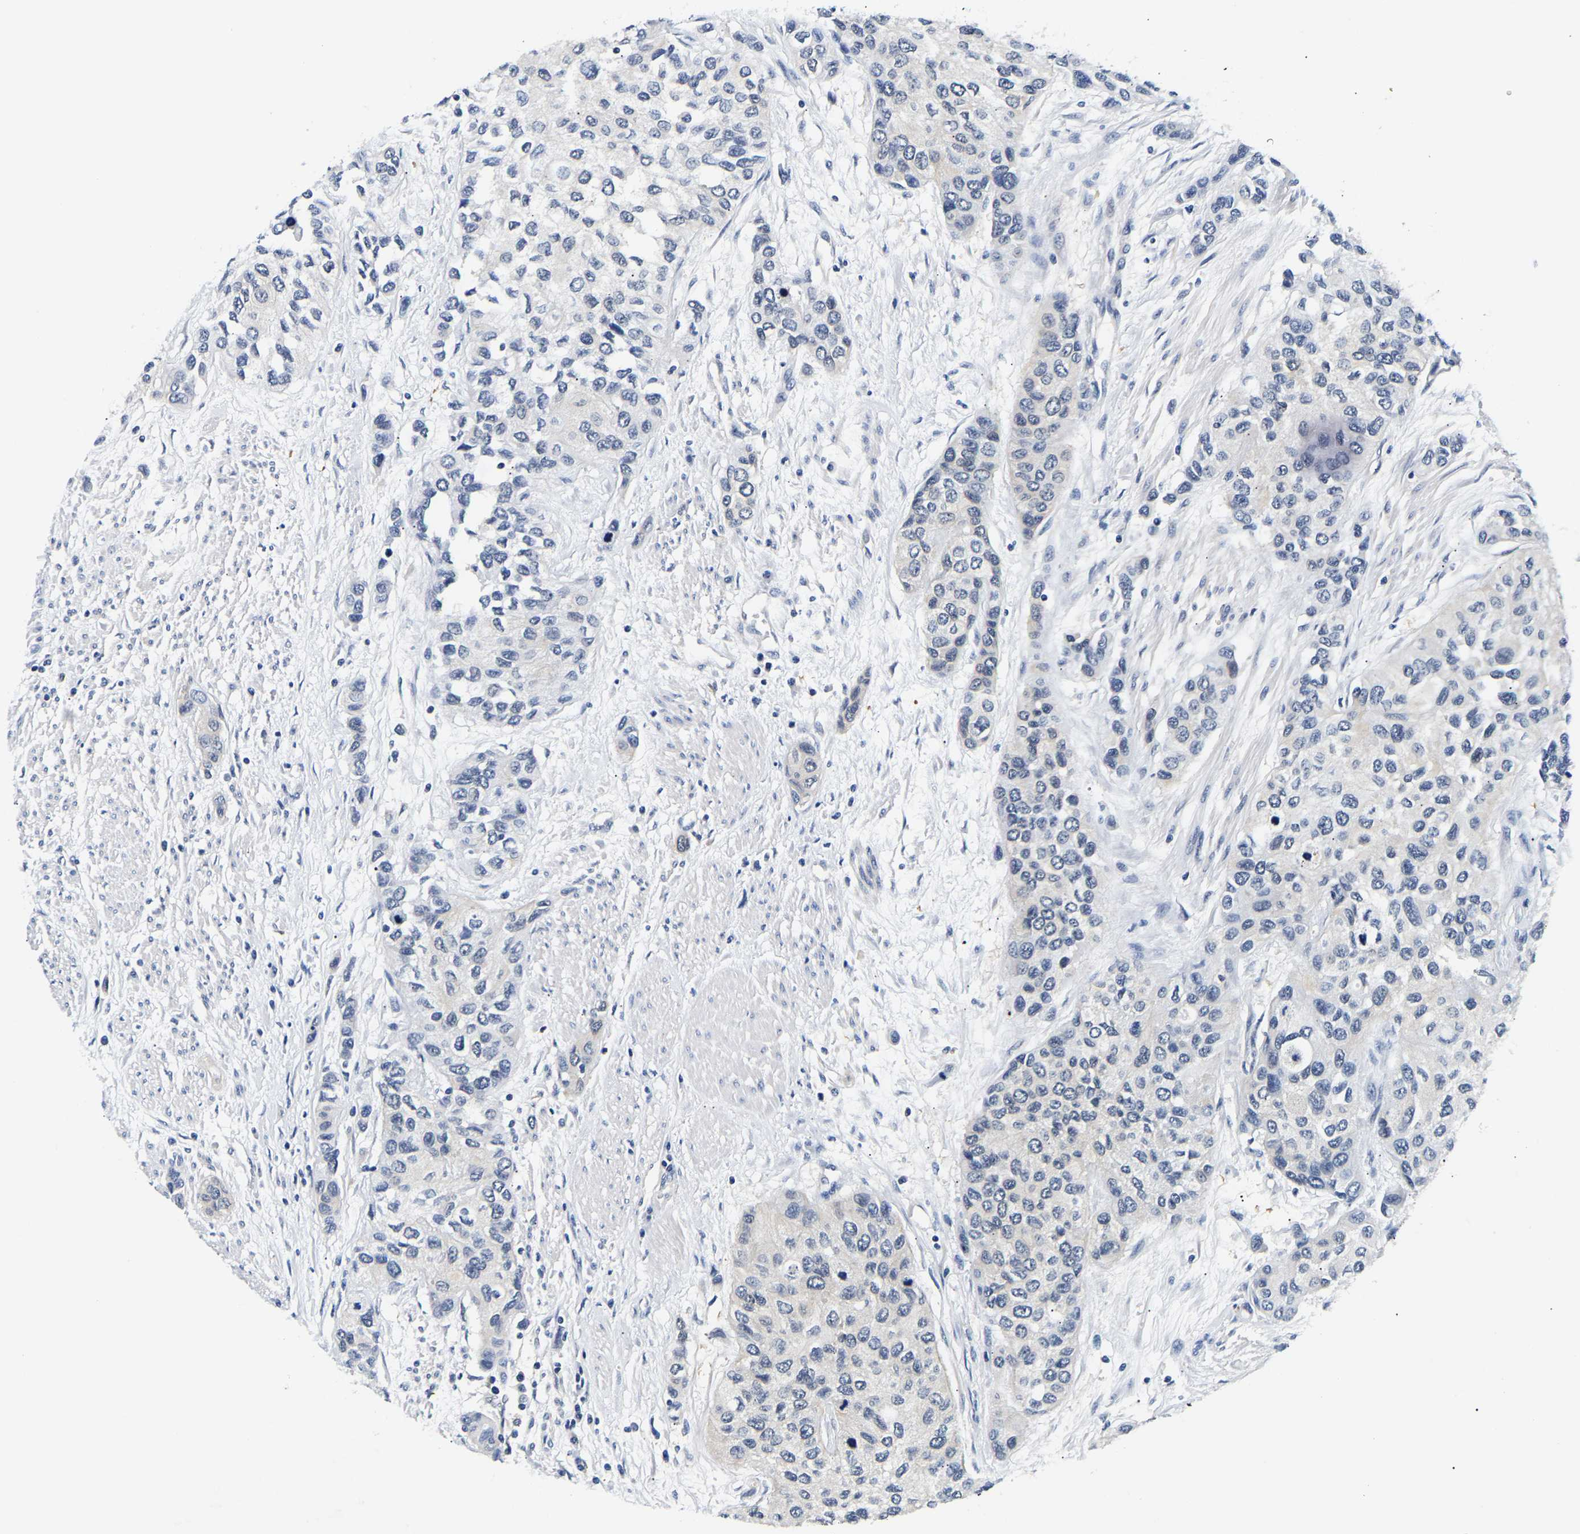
{"staining": {"intensity": "negative", "quantity": "none", "location": "none"}, "tissue": "urothelial cancer", "cell_type": "Tumor cells", "image_type": "cancer", "snomed": [{"axis": "morphology", "description": "Urothelial carcinoma, High grade"}, {"axis": "topography", "description": "Urinary bladder"}], "caption": "An image of human urothelial carcinoma (high-grade) is negative for staining in tumor cells. (Stains: DAB immunohistochemistry with hematoxylin counter stain, Microscopy: brightfield microscopy at high magnification).", "gene": "UCHL3", "patient": {"sex": "female", "age": 56}}